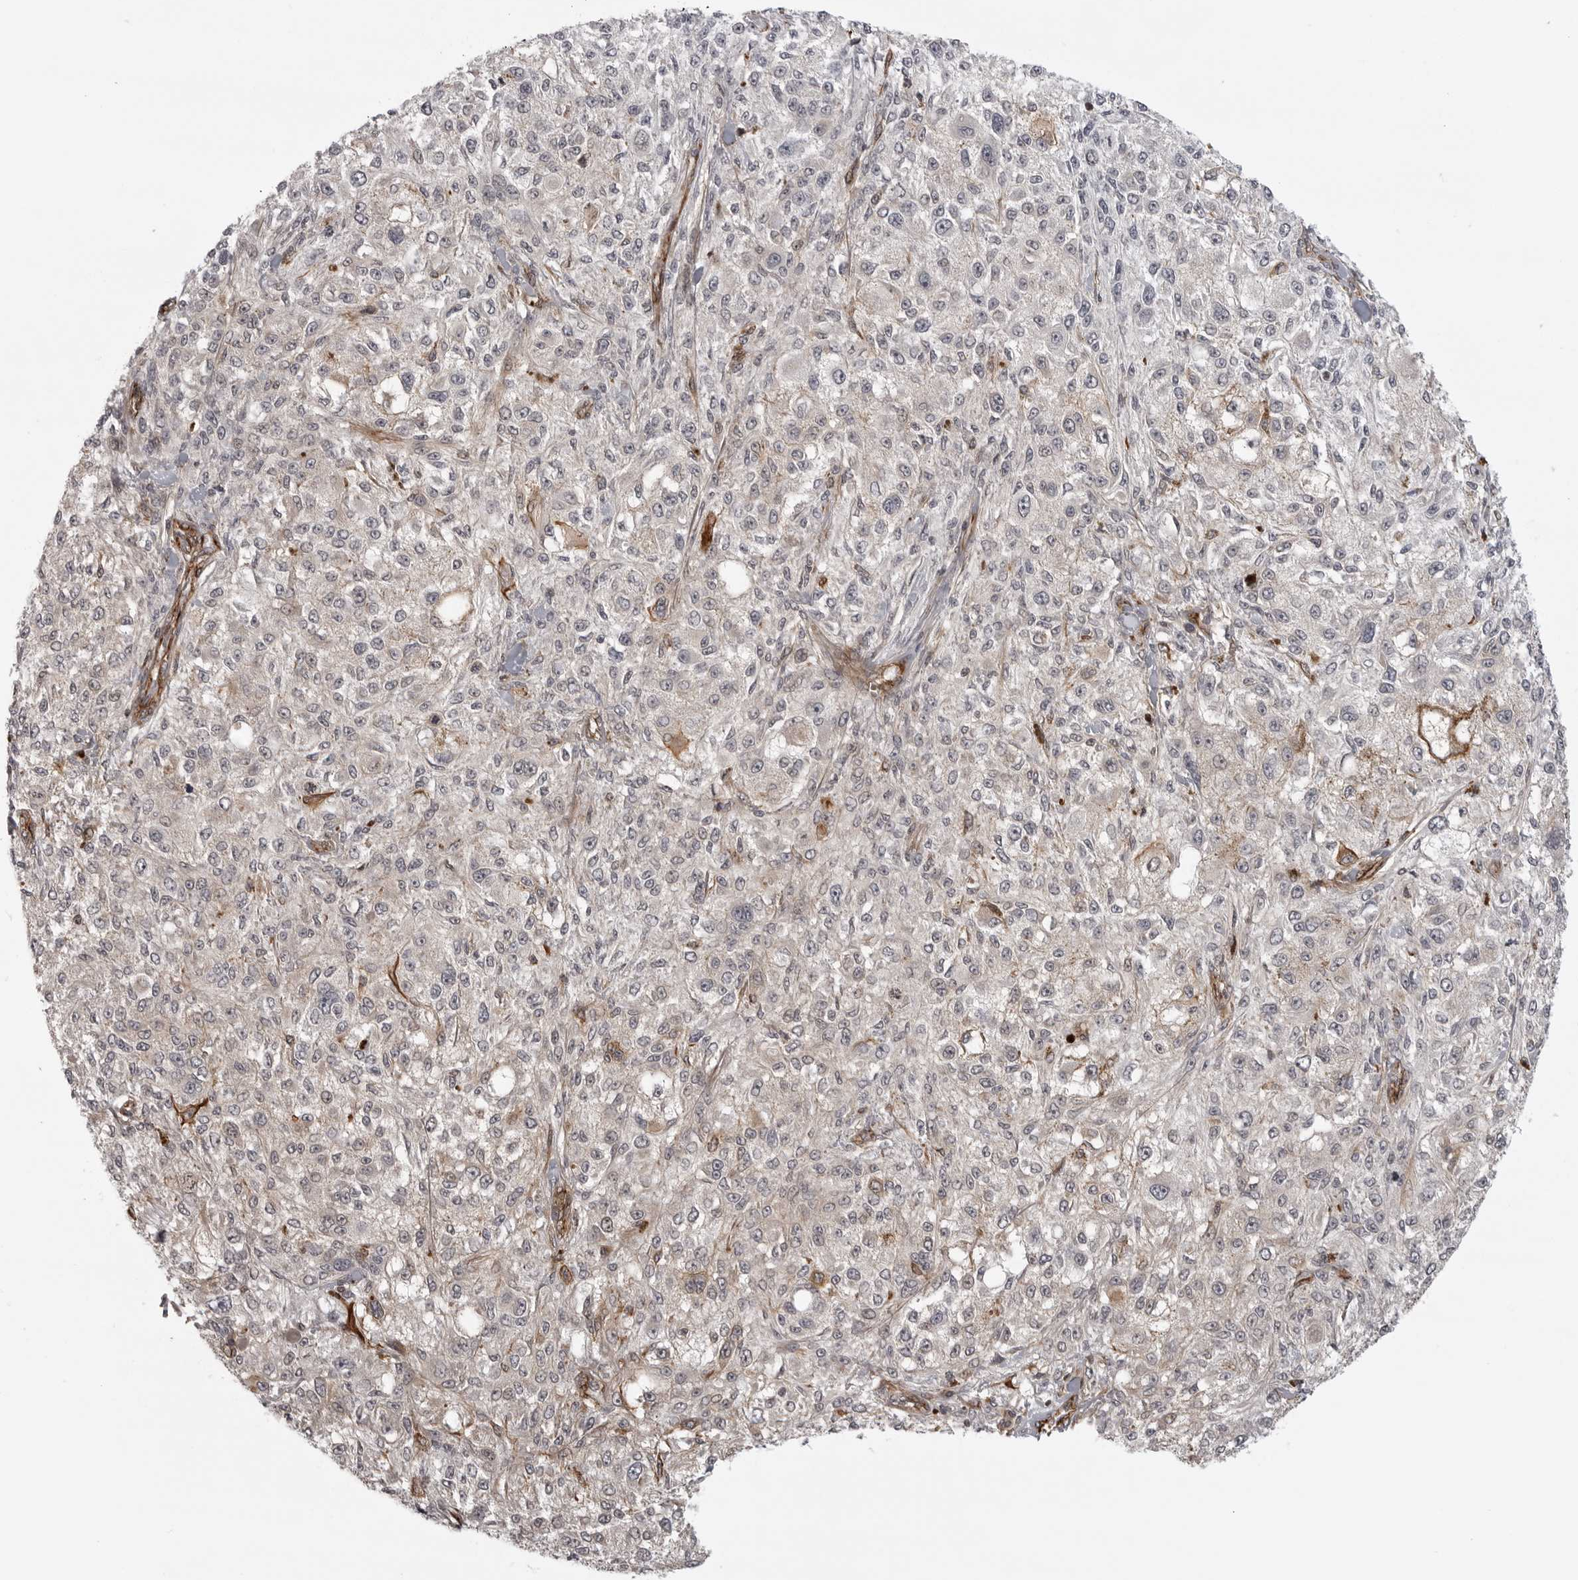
{"staining": {"intensity": "weak", "quantity": "<25%", "location": "cytoplasmic/membranous,nuclear"}, "tissue": "melanoma", "cell_type": "Tumor cells", "image_type": "cancer", "snomed": [{"axis": "morphology", "description": "Necrosis, NOS"}, {"axis": "morphology", "description": "Malignant melanoma, NOS"}, {"axis": "topography", "description": "Skin"}], "caption": "A high-resolution image shows IHC staining of malignant melanoma, which exhibits no significant staining in tumor cells.", "gene": "TUT4", "patient": {"sex": "female", "age": 87}}